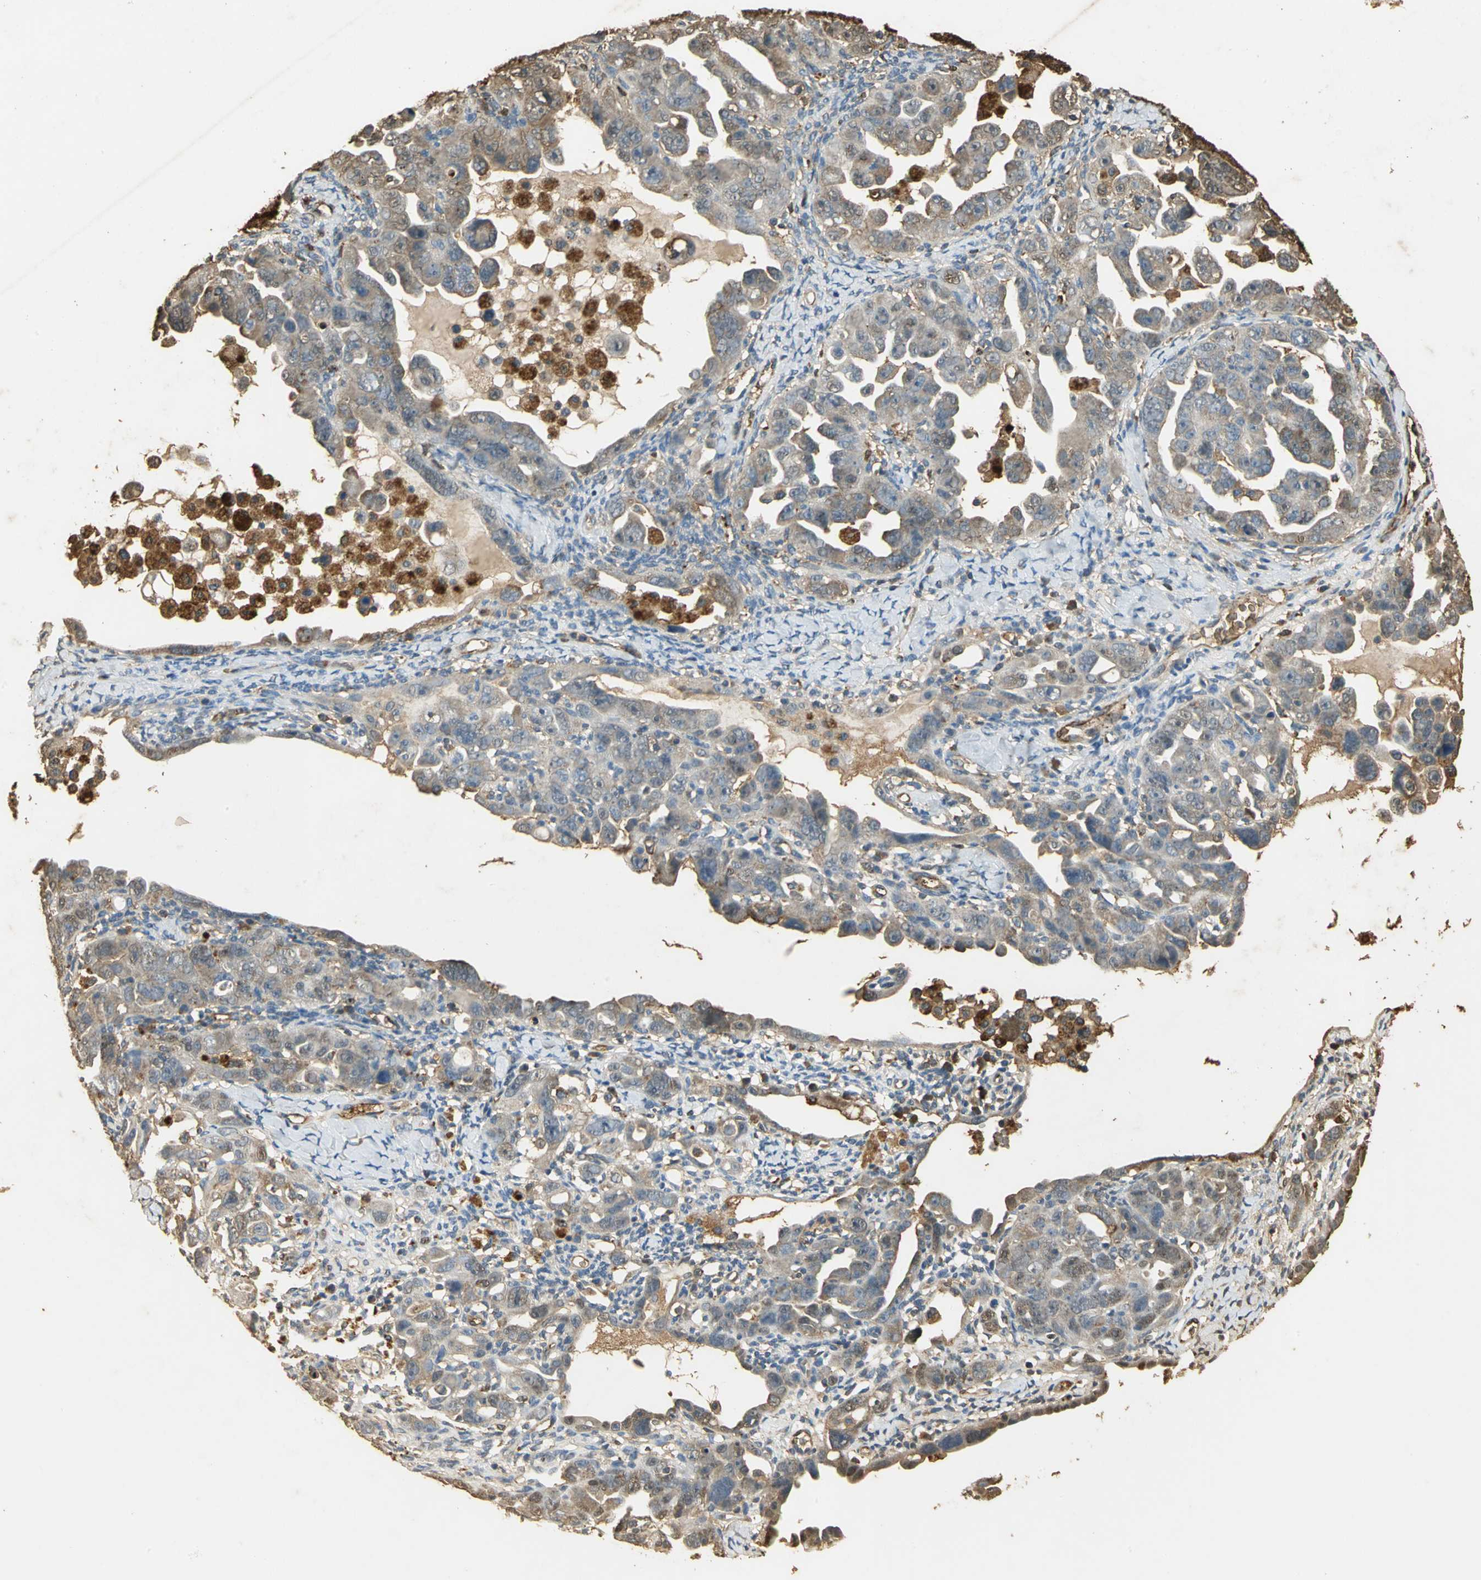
{"staining": {"intensity": "weak", "quantity": ">75%", "location": "cytoplasmic/membranous"}, "tissue": "ovarian cancer", "cell_type": "Tumor cells", "image_type": "cancer", "snomed": [{"axis": "morphology", "description": "Cystadenocarcinoma, serous, NOS"}, {"axis": "topography", "description": "Ovary"}], "caption": "Immunohistochemical staining of ovarian serous cystadenocarcinoma exhibits low levels of weak cytoplasmic/membranous staining in about >75% of tumor cells. The staining is performed using DAB brown chromogen to label protein expression. The nuclei are counter-stained blue using hematoxylin.", "gene": "GAPDH", "patient": {"sex": "female", "age": 66}}